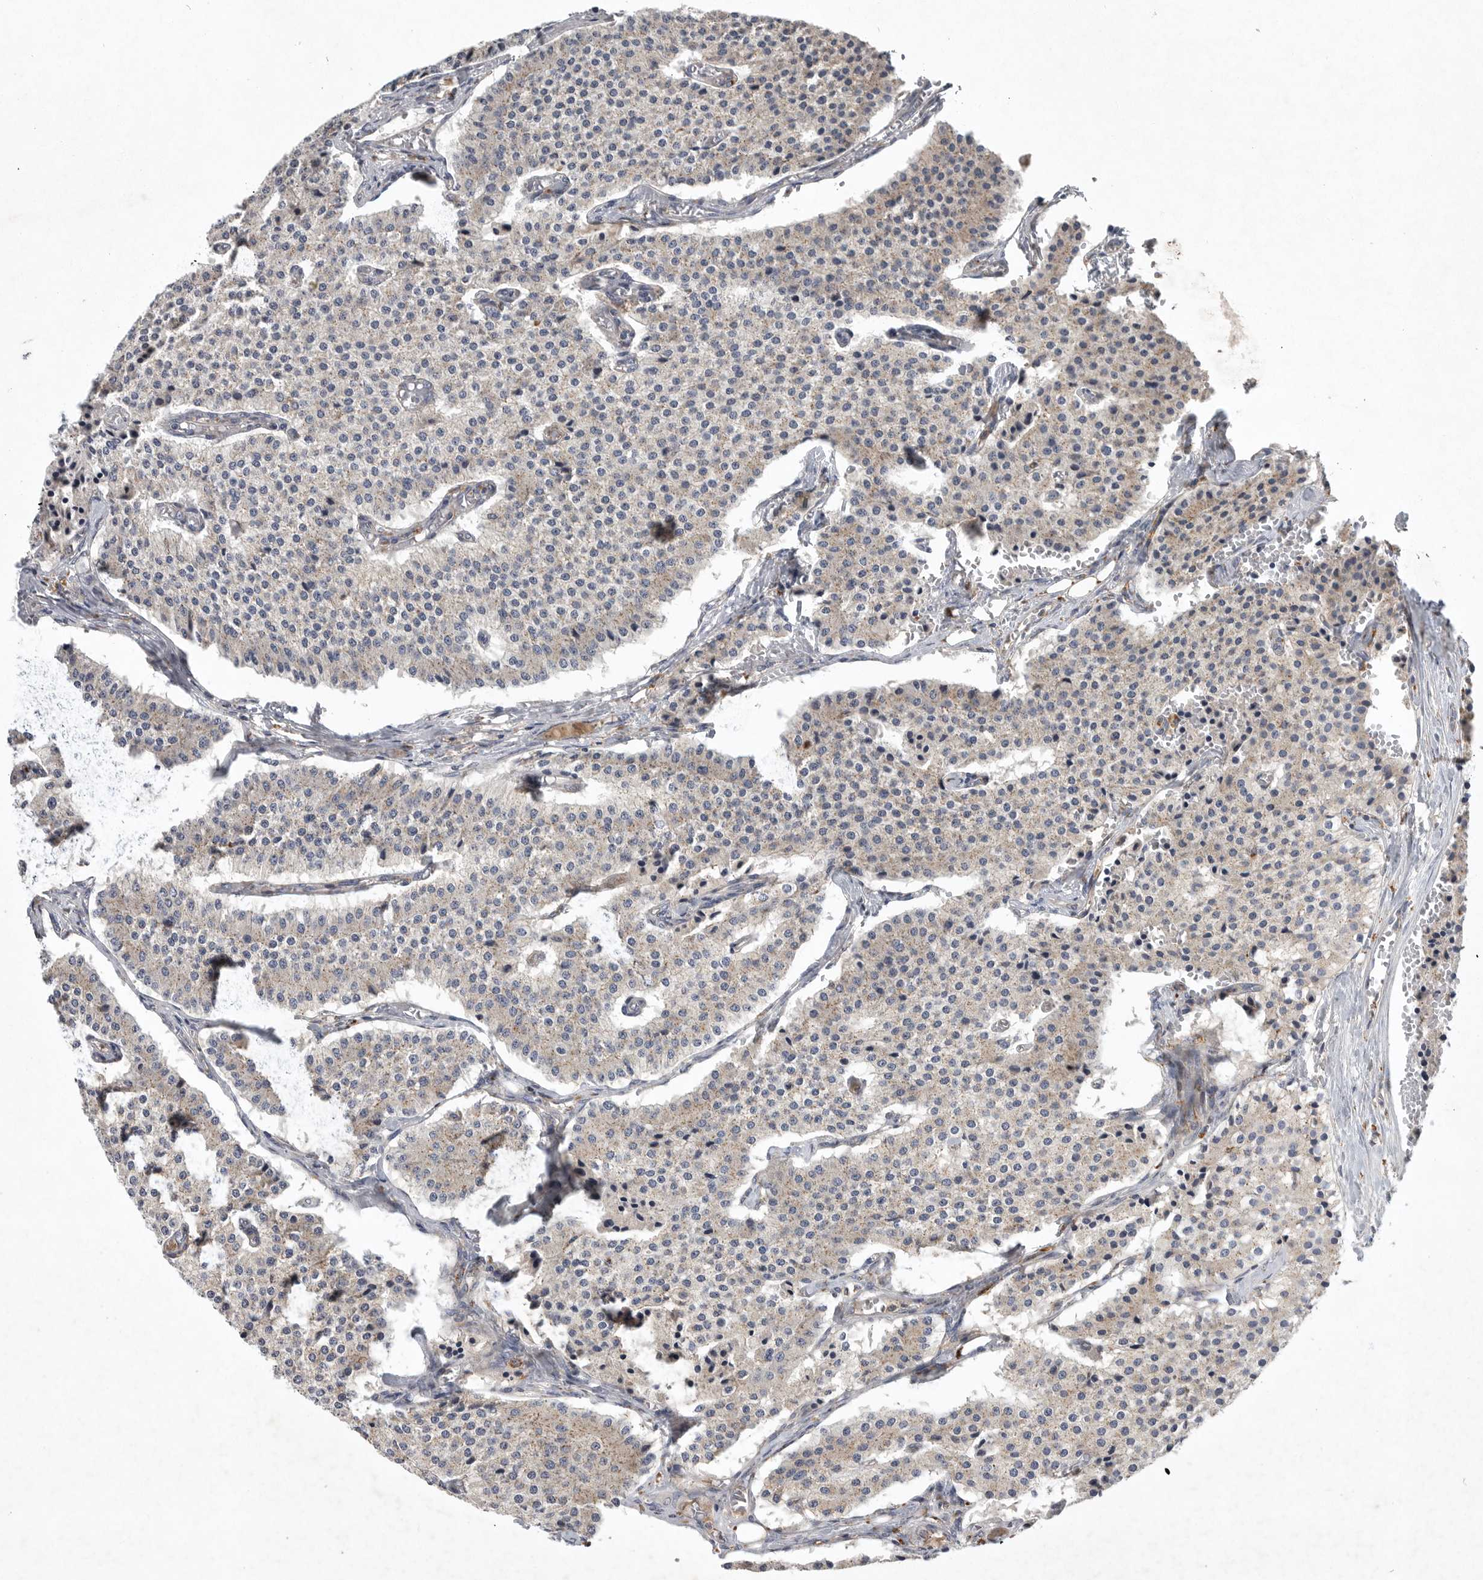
{"staining": {"intensity": "negative", "quantity": "none", "location": "none"}, "tissue": "carcinoid", "cell_type": "Tumor cells", "image_type": "cancer", "snomed": [{"axis": "morphology", "description": "Carcinoid, malignant, NOS"}, {"axis": "topography", "description": "Colon"}], "caption": "Immunohistochemical staining of carcinoid shows no significant expression in tumor cells.", "gene": "LAMTOR3", "patient": {"sex": "female", "age": 52}}